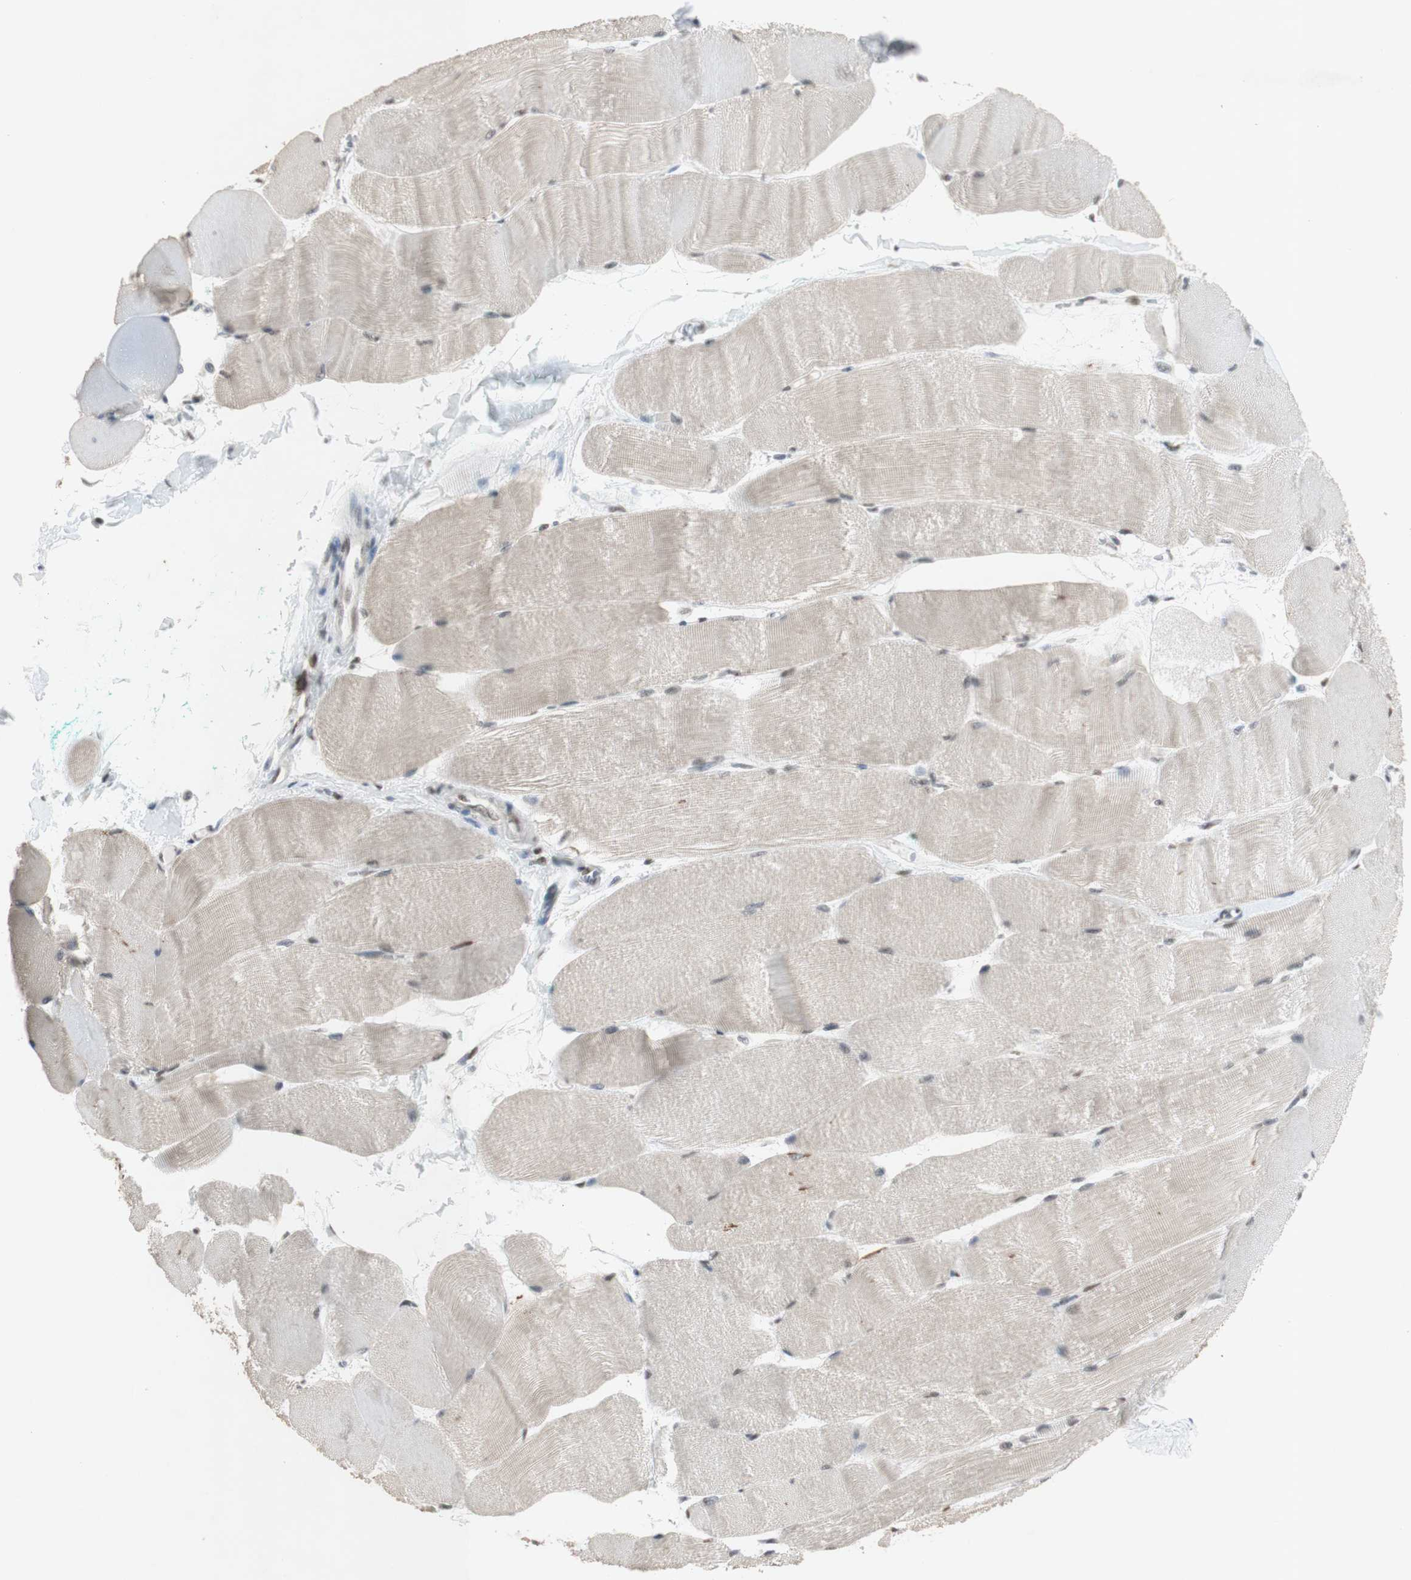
{"staining": {"intensity": "moderate", "quantity": "25%-75%", "location": "cytoplasmic/membranous,nuclear"}, "tissue": "skeletal muscle", "cell_type": "Myocytes", "image_type": "normal", "snomed": [{"axis": "morphology", "description": "Normal tissue, NOS"}, {"axis": "morphology", "description": "Squamous cell carcinoma, NOS"}, {"axis": "topography", "description": "Skeletal muscle"}], "caption": "Immunohistochemistry (IHC) staining of unremarkable skeletal muscle, which displays medium levels of moderate cytoplasmic/membranous,nuclear positivity in about 25%-75% of myocytes indicating moderate cytoplasmic/membranous,nuclear protein staining. The staining was performed using DAB (brown) for protein detection and nuclei were counterstained in hematoxylin (blue).", "gene": "SNRPB", "patient": {"sex": "male", "age": 51}}